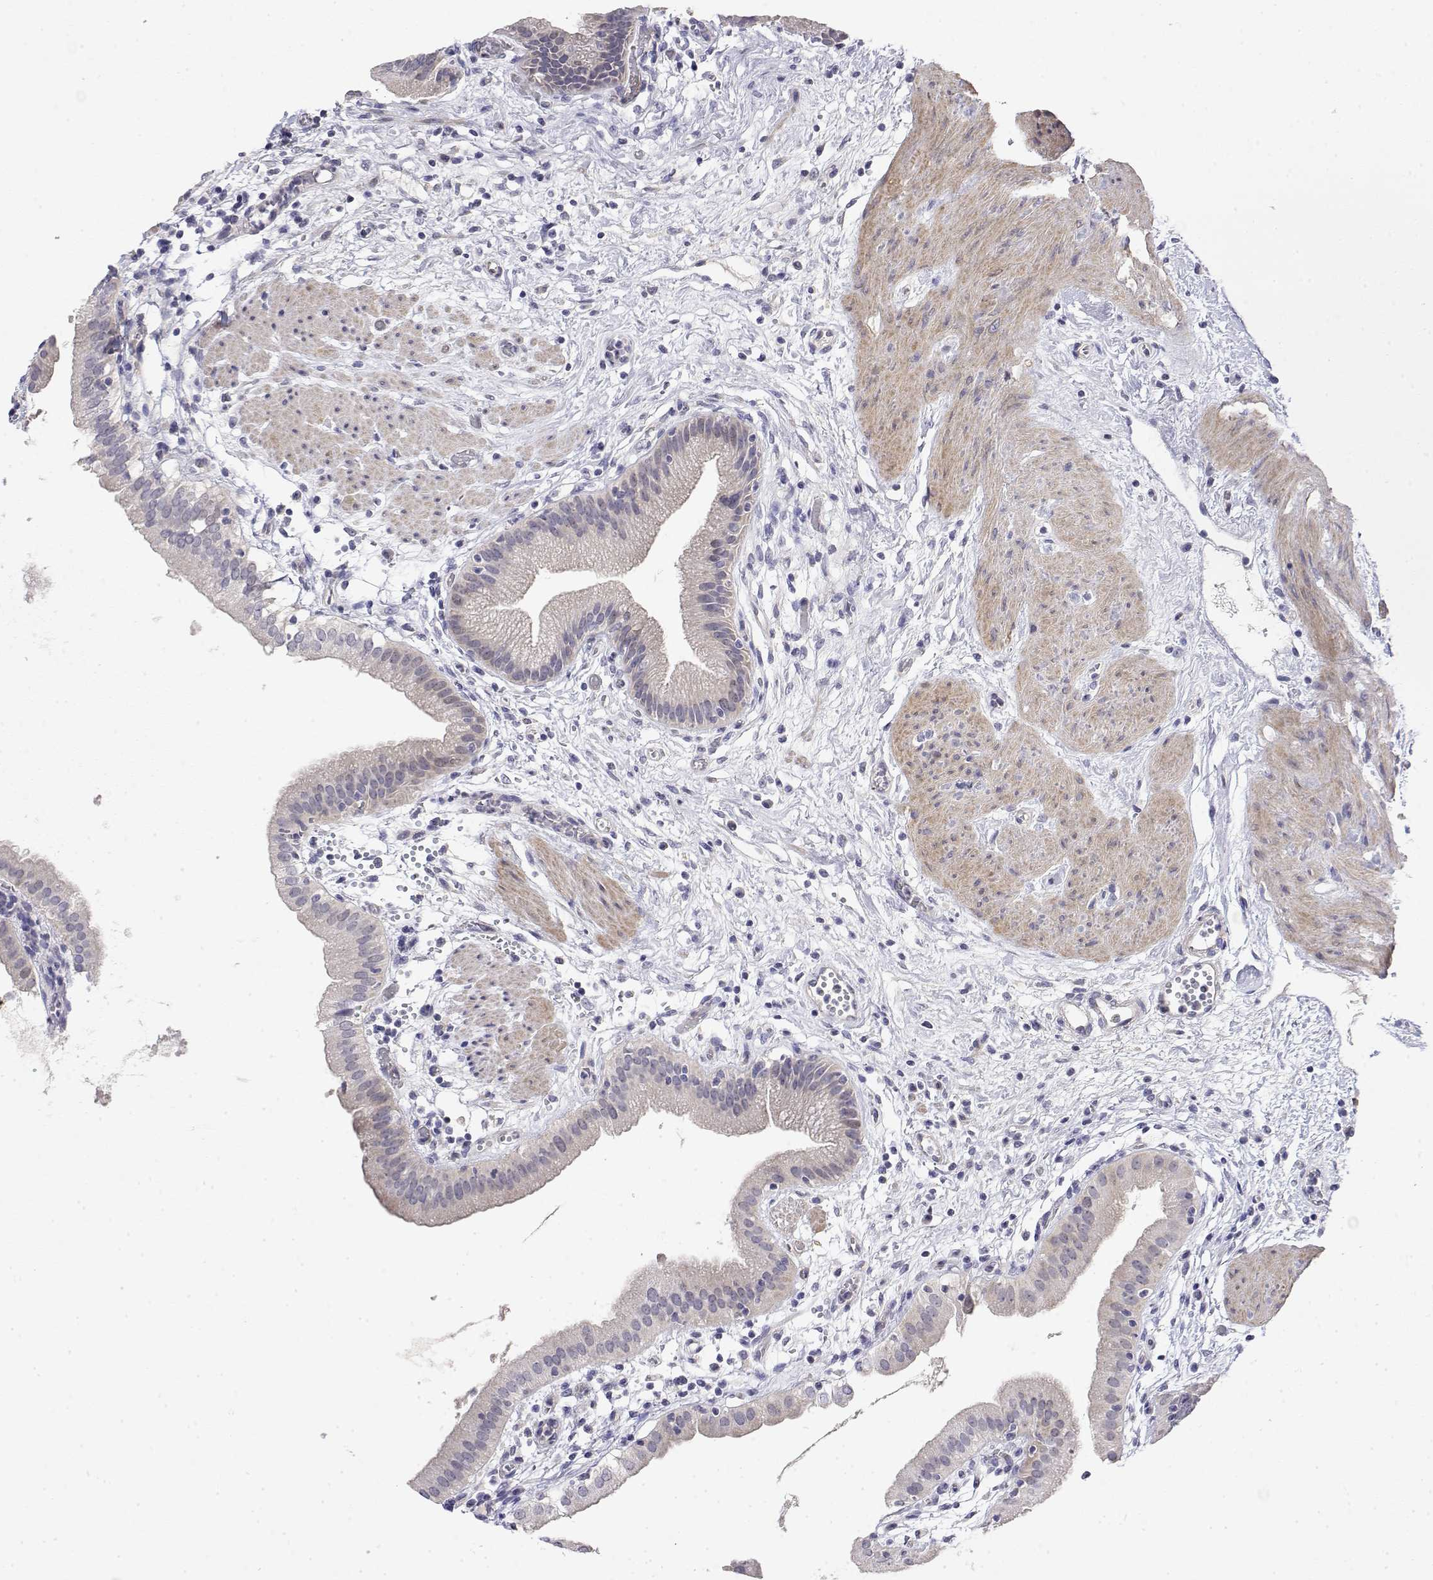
{"staining": {"intensity": "negative", "quantity": "none", "location": "none"}, "tissue": "gallbladder", "cell_type": "Glandular cells", "image_type": "normal", "snomed": [{"axis": "morphology", "description": "Normal tissue, NOS"}, {"axis": "topography", "description": "Gallbladder"}], "caption": "The immunohistochemistry (IHC) image has no significant expression in glandular cells of gallbladder.", "gene": "GGACT", "patient": {"sex": "female", "age": 65}}